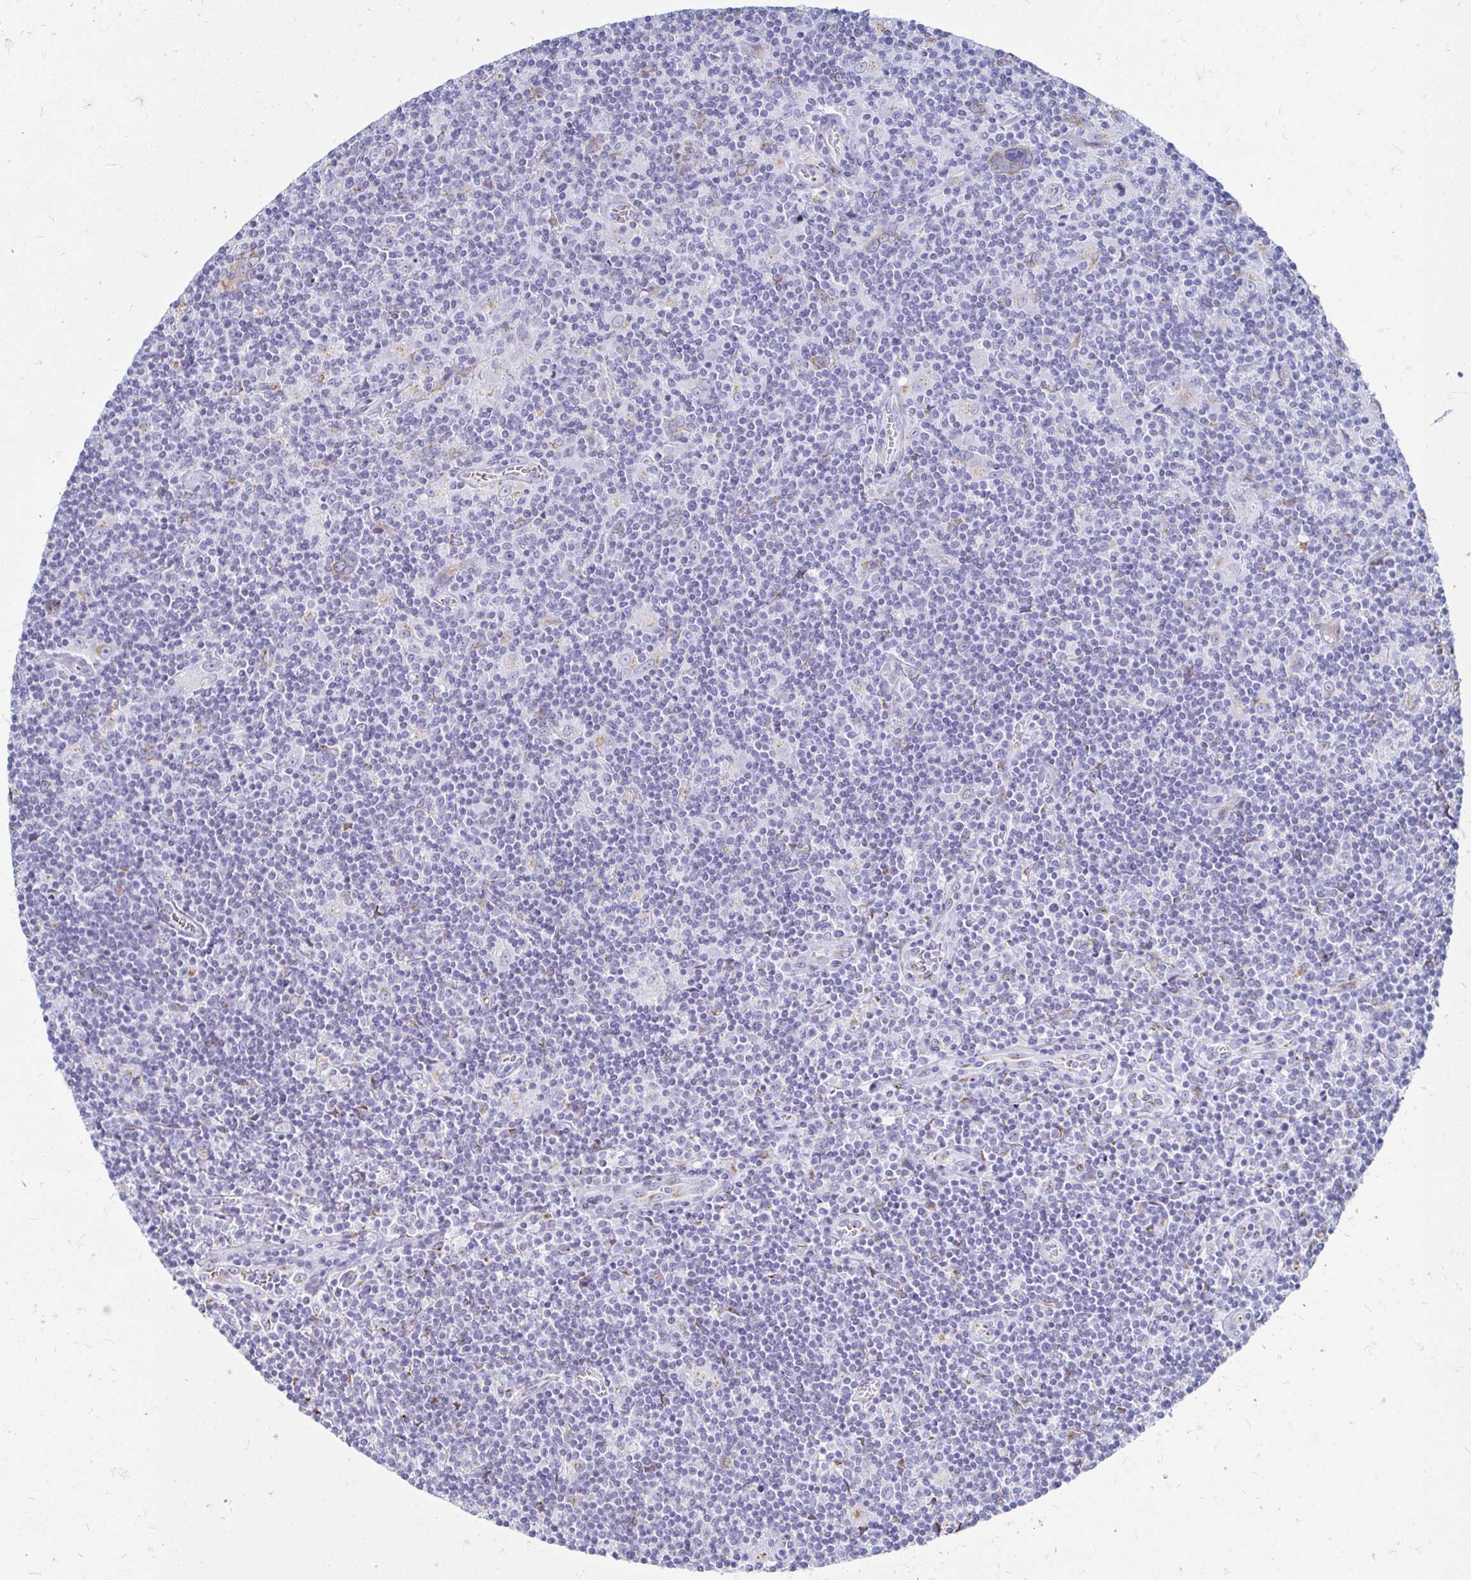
{"staining": {"intensity": "negative", "quantity": "none", "location": "none"}, "tissue": "lymphoma", "cell_type": "Tumor cells", "image_type": "cancer", "snomed": [{"axis": "morphology", "description": "Hodgkin's disease, NOS"}, {"axis": "topography", "description": "Lymph node"}], "caption": "This is a micrograph of immunohistochemistry (IHC) staining of lymphoma, which shows no expression in tumor cells.", "gene": "PAGE4", "patient": {"sex": "male", "age": 40}}